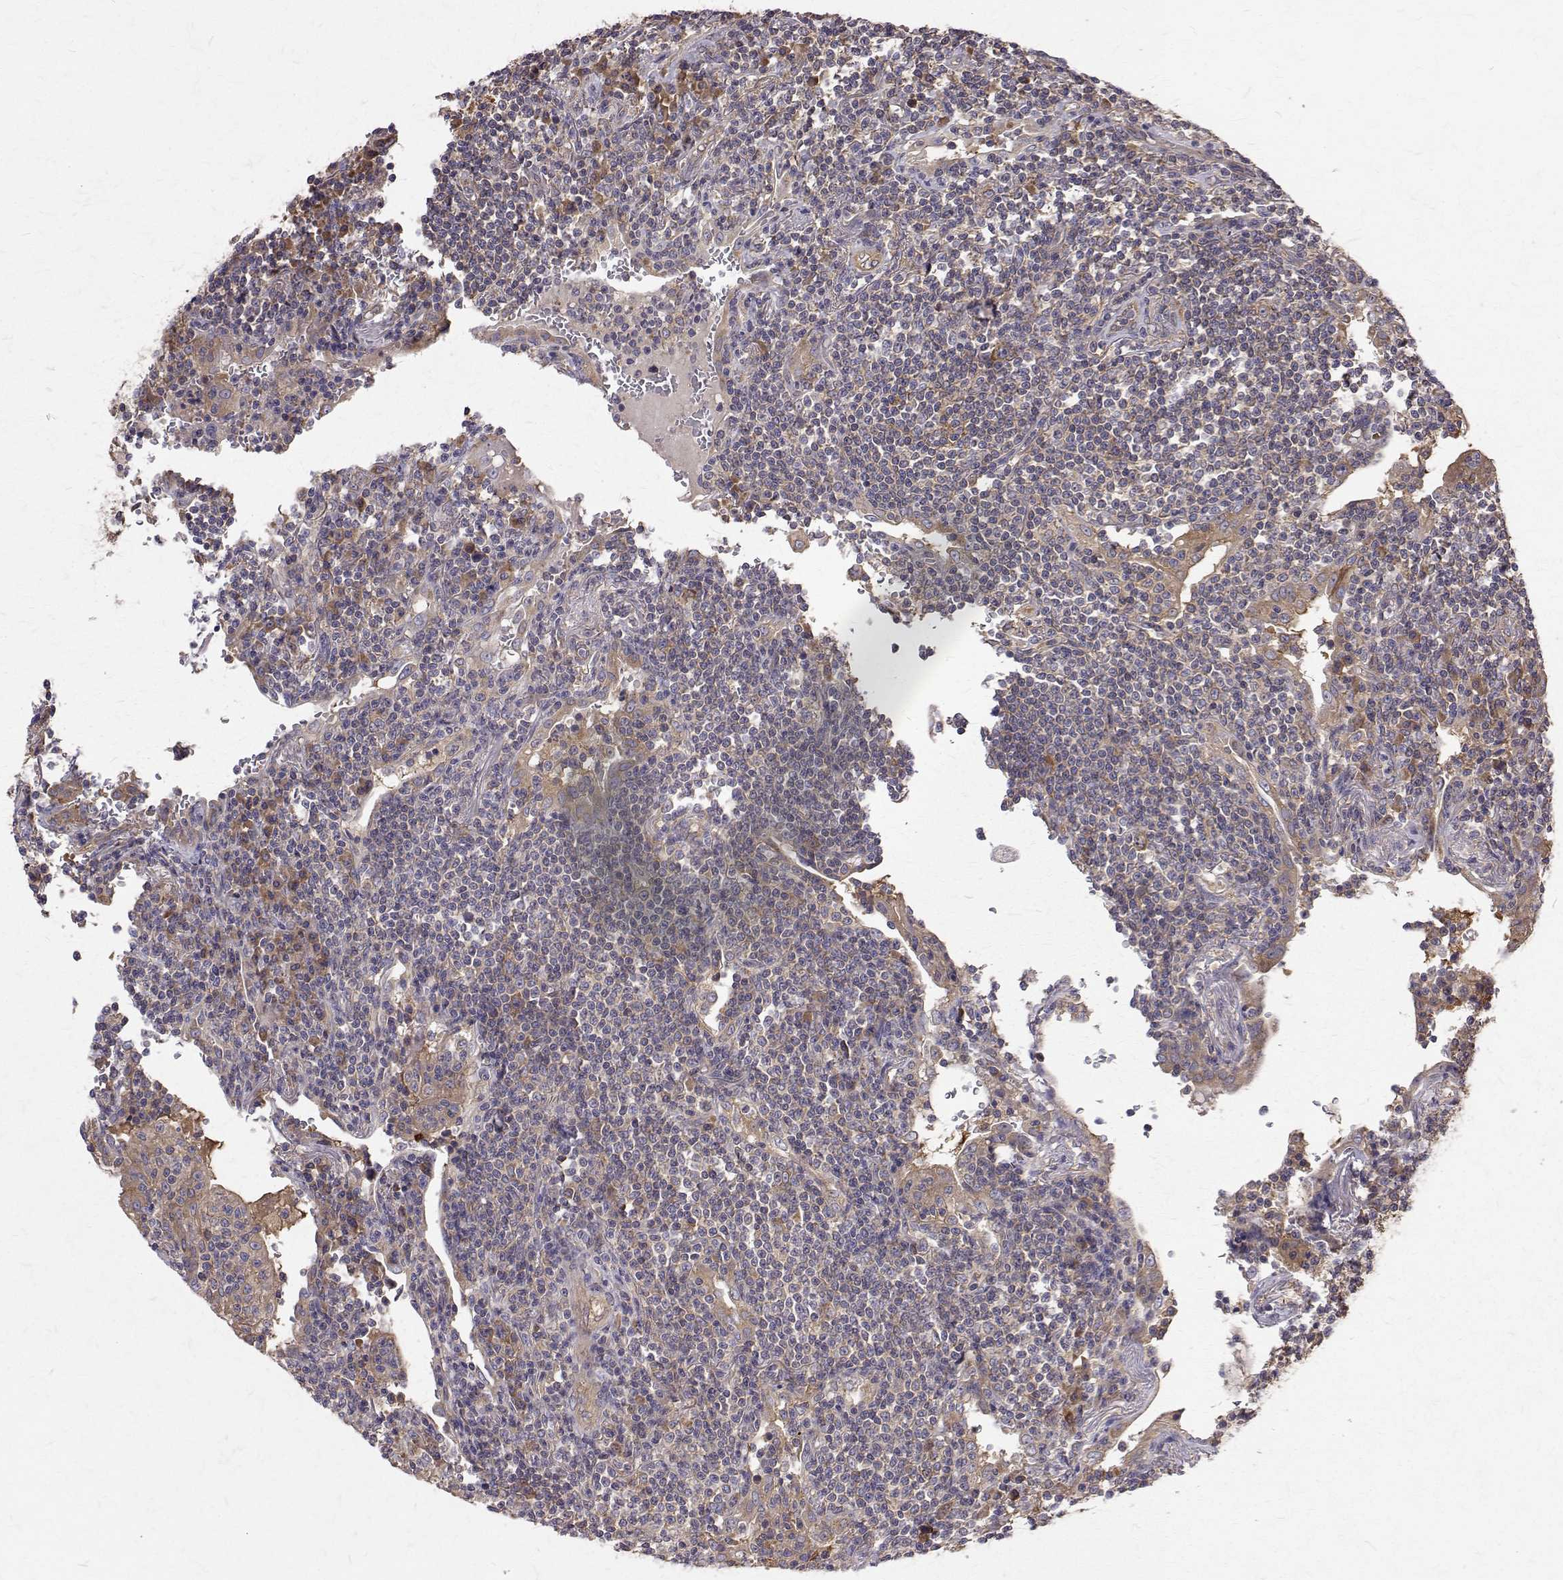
{"staining": {"intensity": "negative", "quantity": "none", "location": "none"}, "tissue": "lymphoma", "cell_type": "Tumor cells", "image_type": "cancer", "snomed": [{"axis": "morphology", "description": "Malignant lymphoma, non-Hodgkin's type, Low grade"}, {"axis": "topography", "description": "Lung"}], "caption": "DAB (3,3'-diaminobenzidine) immunohistochemical staining of human malignant lymphoma, non-Hodgkin's type (low-grade) reveals no significant positivity in tumor cells. (Brightfield microscopy of DAB (3,3'-diaminobenzidine) IHC at high magnification).", "gene": "FARSB", "patient": {"sex": "female", "age": 71}}